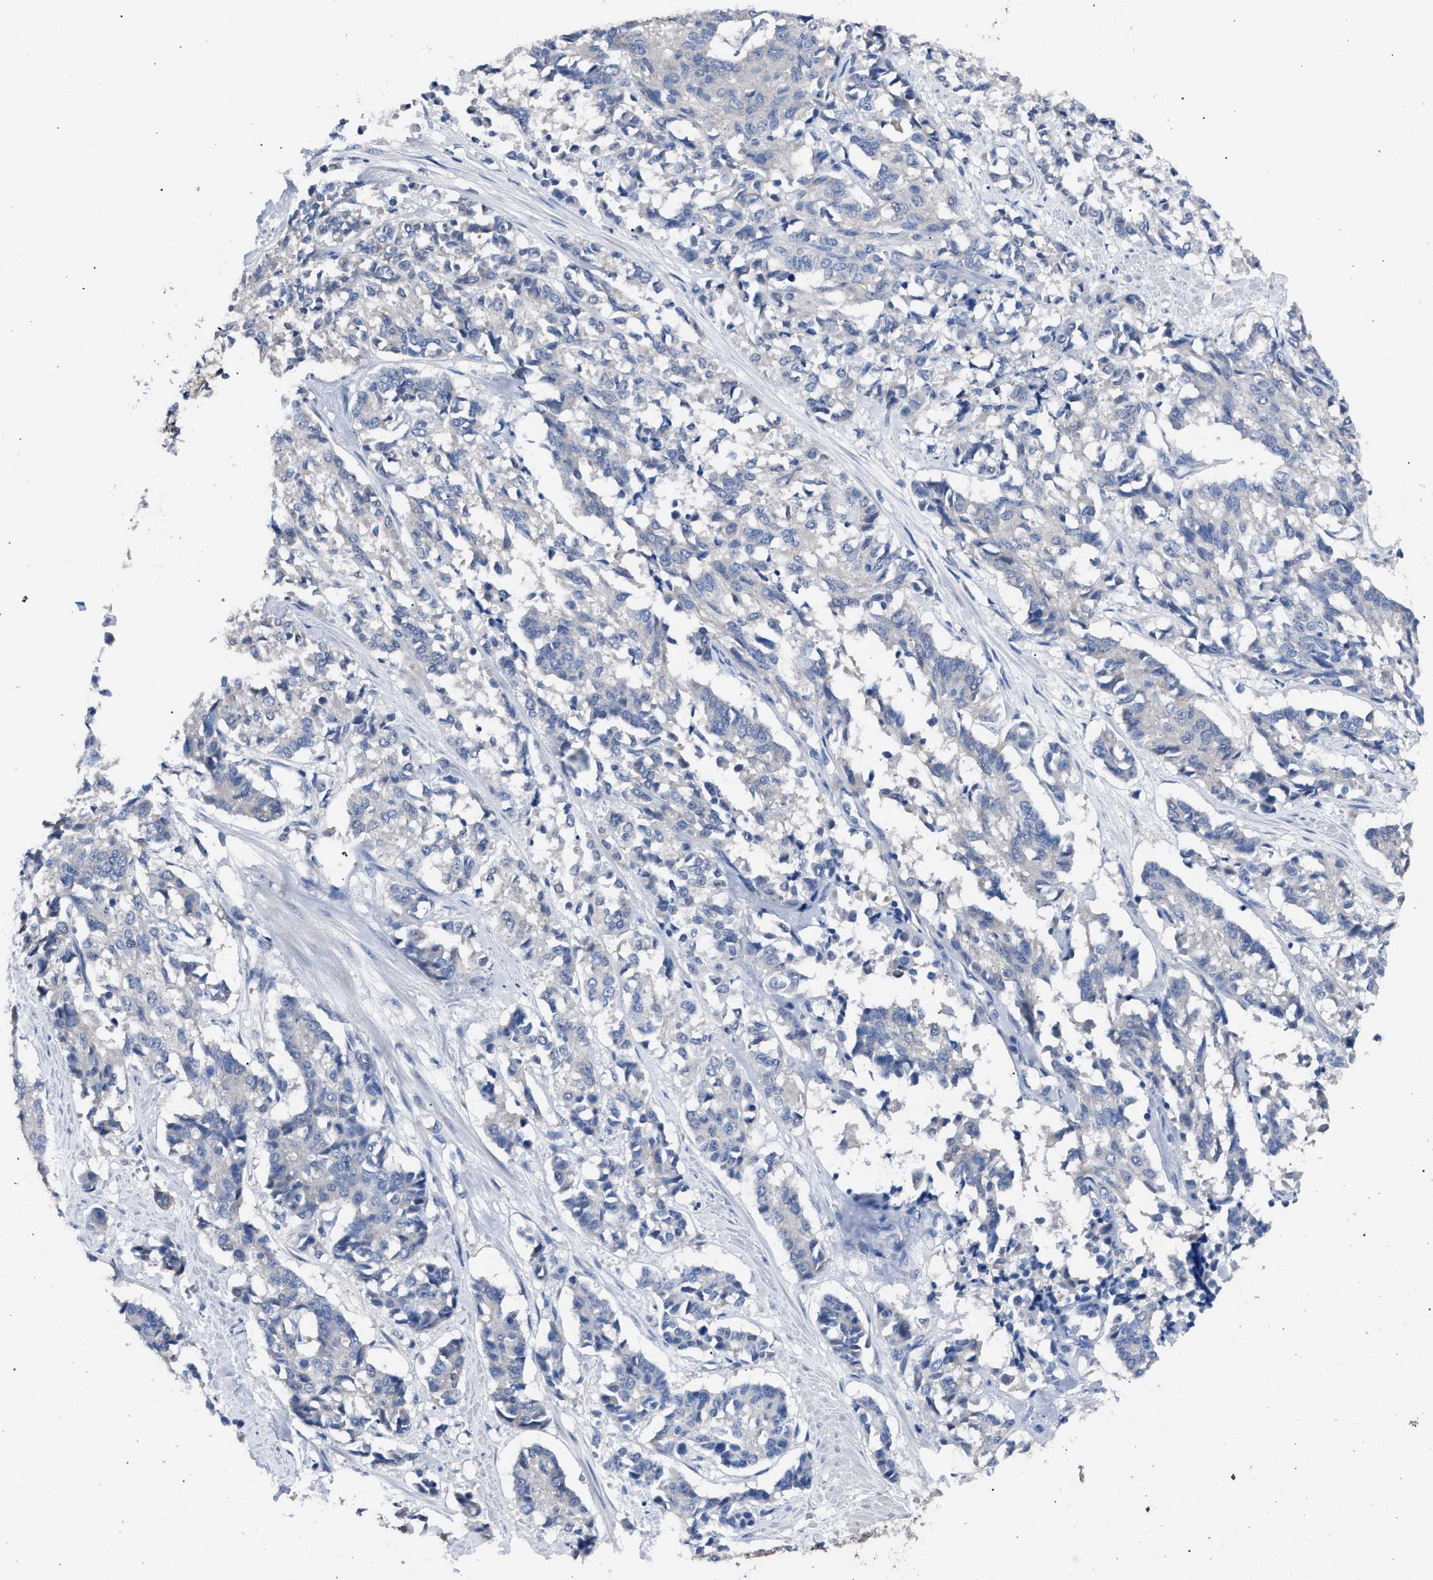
{"staining": {"intensity": "negative", "quantity": "none", "location": "none"}, "tissue": "cervical cancer", "cell_type": "Tumor cells", "image_type": "cancer", "snomed": [{"axis": "morphology", "description": "Squamous cell carcinoma, NOS"}, {"axis": "topography", "description": "Cervix"}], "caption": "IHC histopathology image of neoplastic tissue: cervical cancer (squamous cell carcinoma) stained with DAB (3,3'-diaminobenzidine) demonstrates no significant protein positivity in tumor cells. Nuclei are stained in blue.", "gene": "CRYZ", "patient": {"sex": "female", "age": 35}}